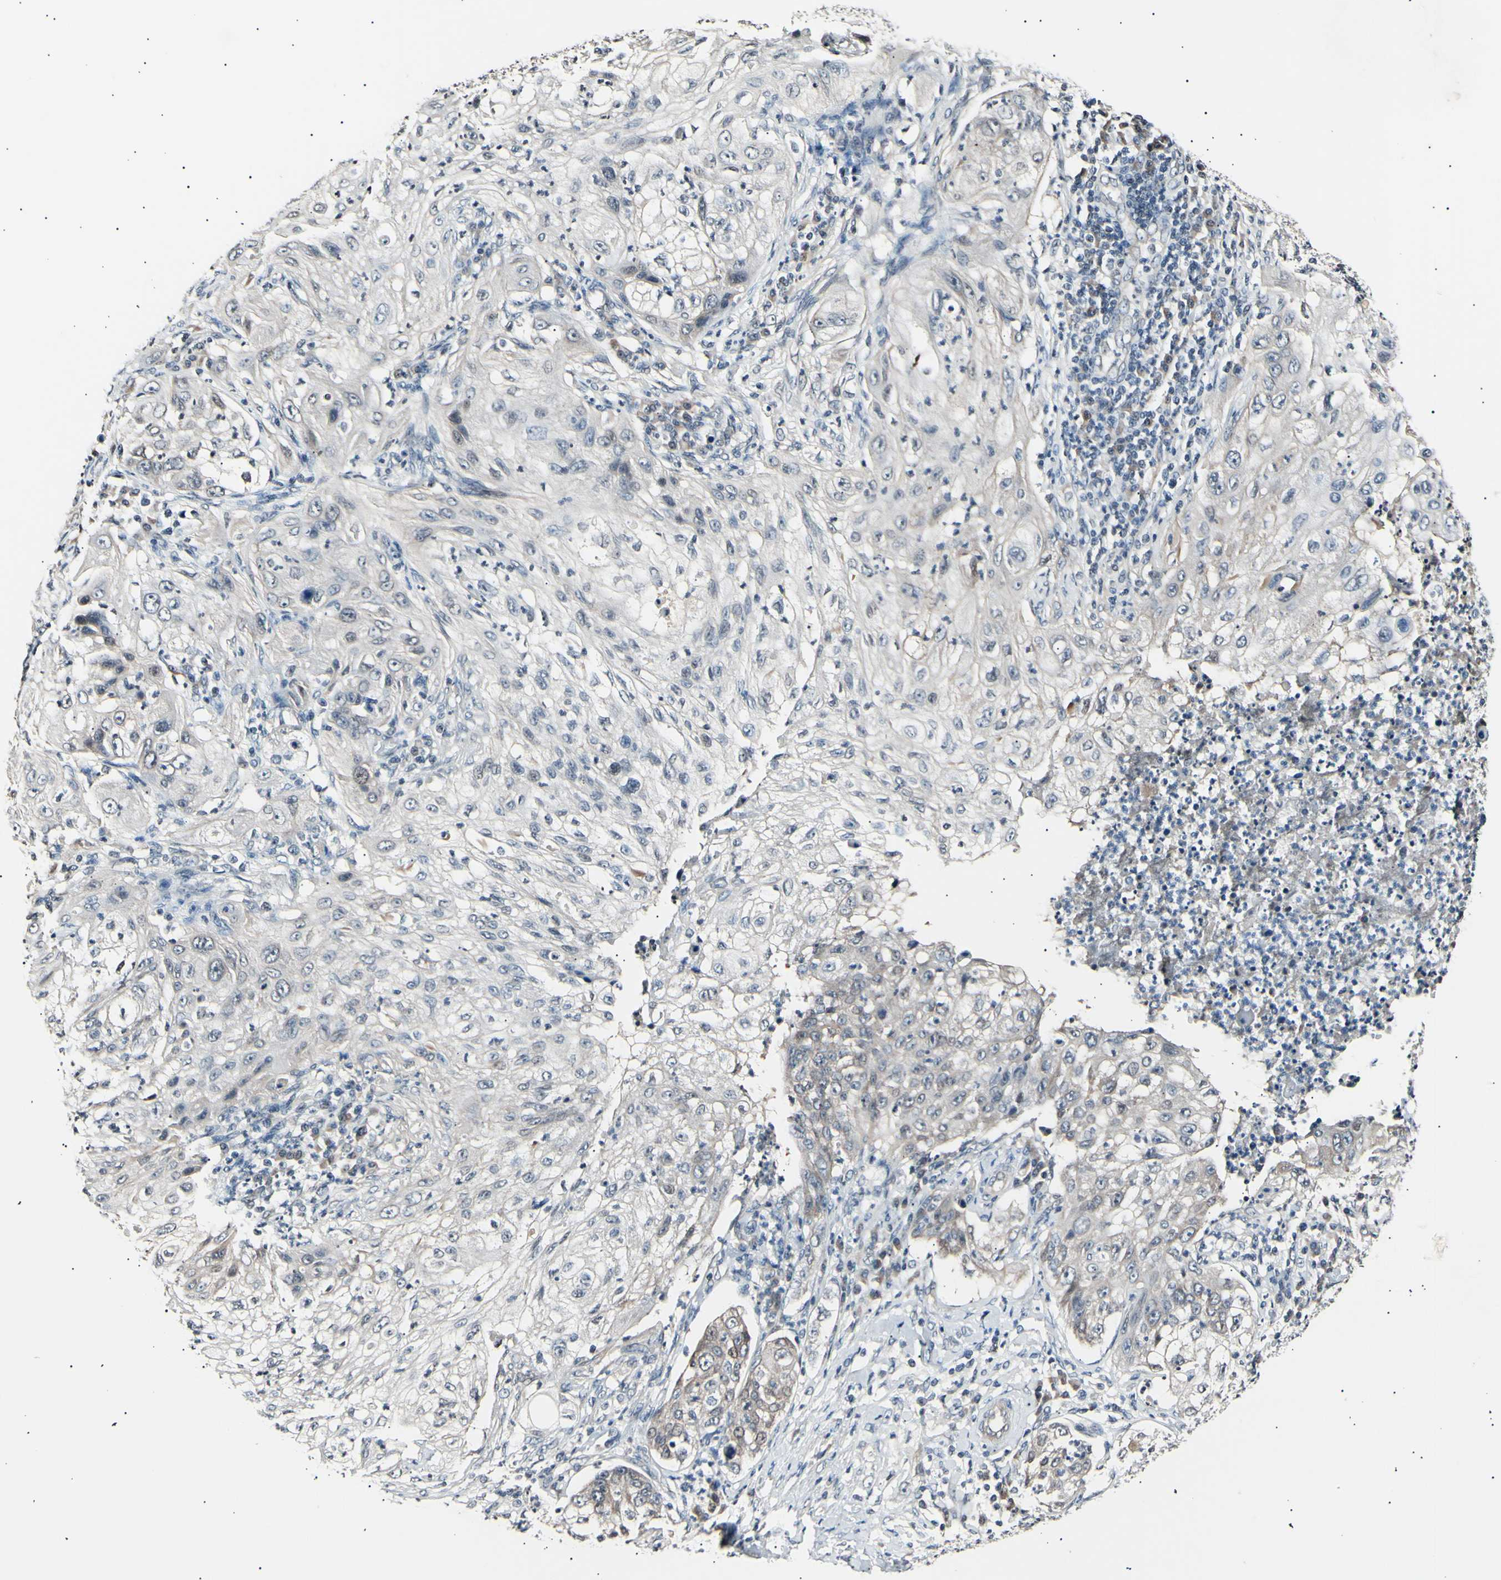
{"staining": {"intensity": "weak", "quantity": "25%-75%", "location": "cytoplasmic/membranous"}, "tissue": "lung cancer", "cell_type": "Tumor cells", "image_type": "cancer", "snomed": [{"axis": "morphology", "description": "Inflammation, NOS"}, {"axis": "morphology", "description": "Squamous cell carcinoma, NOS"}, {"axis": "topography", "description": "Lymph node"}, {"axis": "topography", "description": "Soft tissue"}, {"axis": "topography", "description": "Lung"}], "caption": "A low amount of weak cytoplasmic/membranous staining is seen in about 25%-75% of tumor cells in squamous cell carcinoma (lung) tissue. Using DAB (brown) and hematoxylin (blue) stains, captured at high magnification using brightfield microscopy.", "gene": "AK1", "patient": {"sex": "male", "age": 66}}